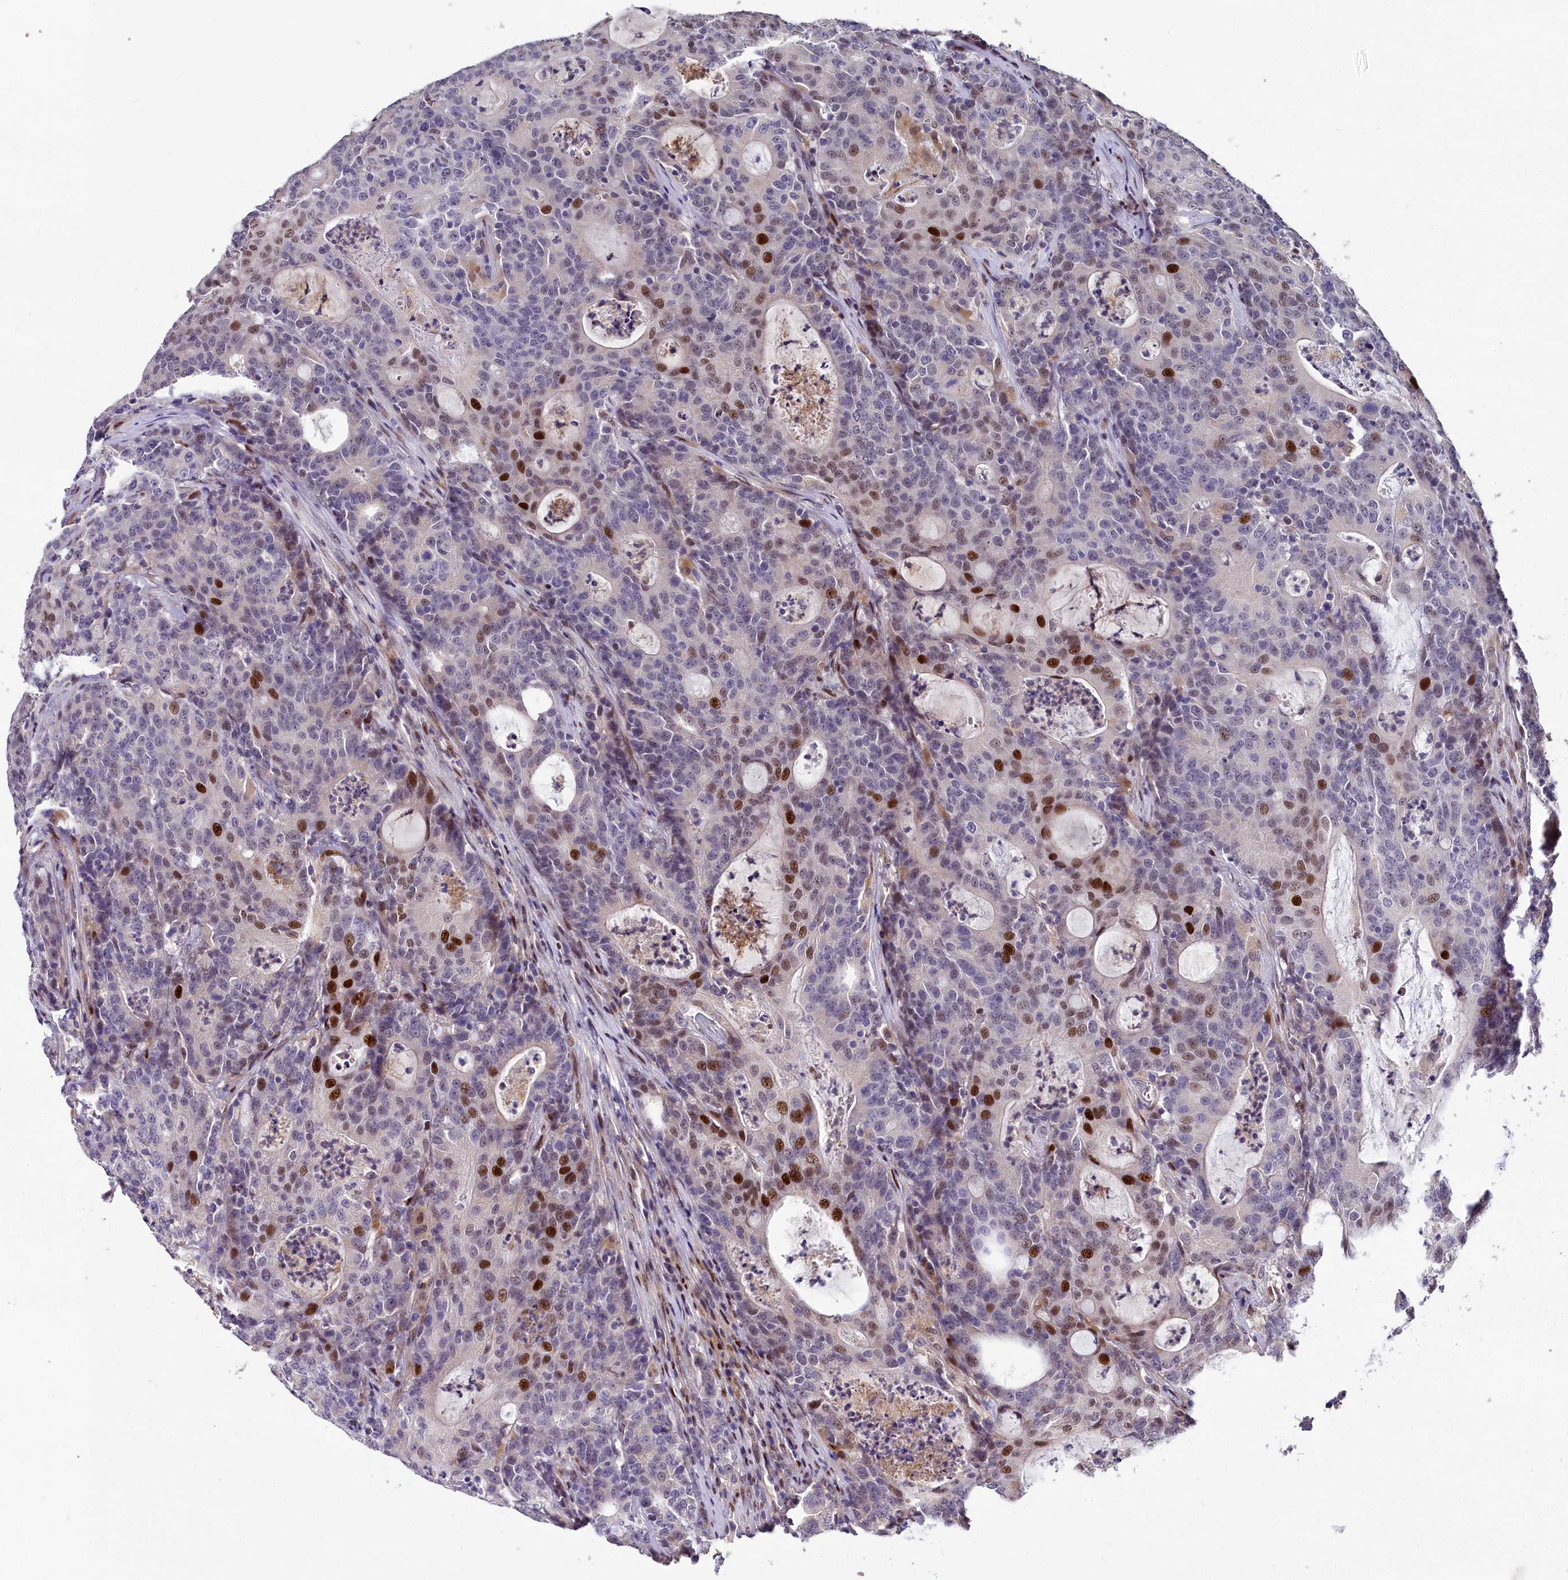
{"staining": {"intensity": "strong", "quantity": "<25%", "location": "nuclear"}, "tissue": "colorectal cancer", "cell_type": "Tumor cells", "image_type": "cancer", "snomed": [{"axis": "morphology", "description": "Adenocarcinoma, NOS"}, {"axis": "topography", "description": "Colon"}], "caption": "Strong nuclear staining is seen in approximately <25% of tumor cells in colorectal cancer.", "gene": "AP1M1", "patient": {"sex": "male", "age": 83}}